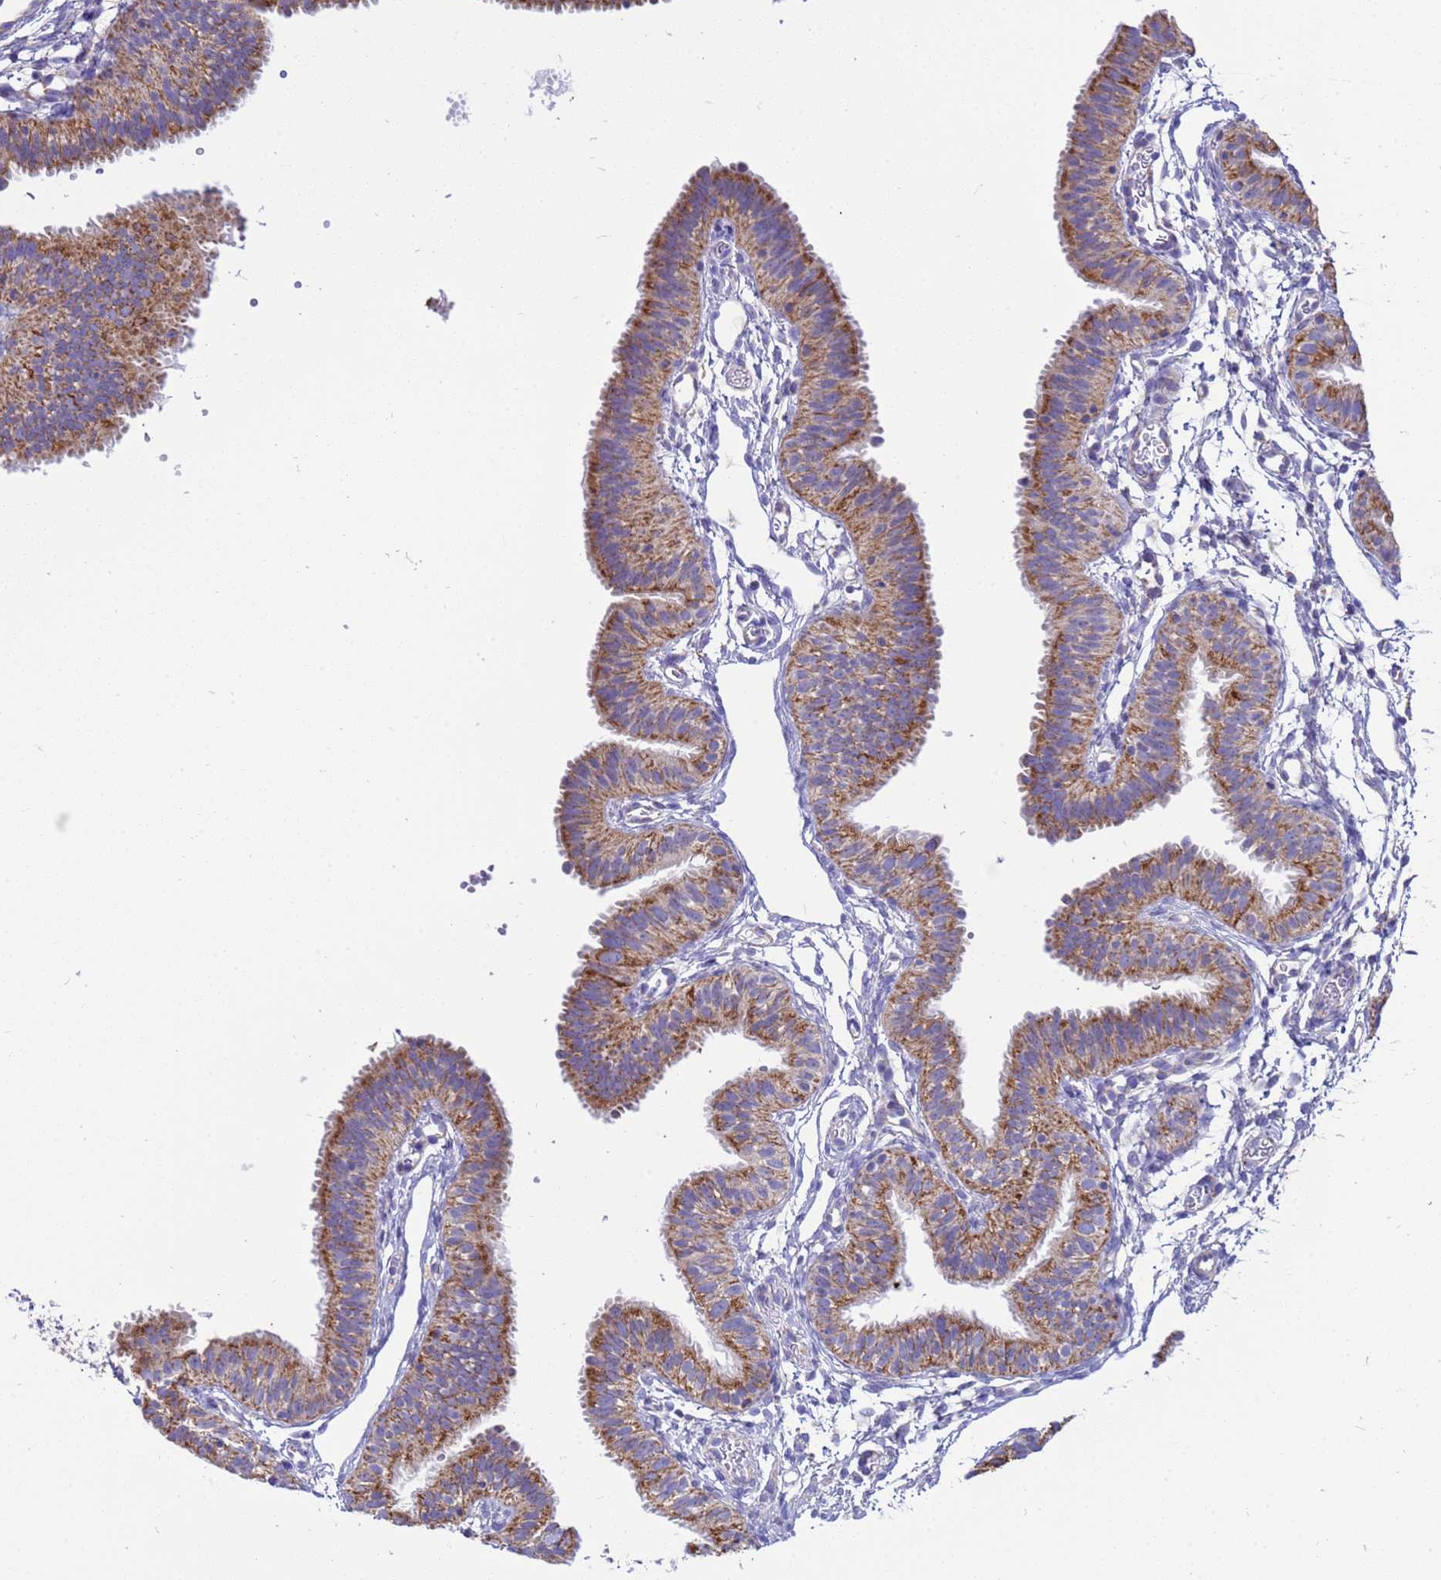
{"staining": {"intensity": "strong", "quantity": "25%-75%", "location": "cytoplasmic/membranous"}, "tissue": "fallopian tube", "cell_type": "Glandular cells", "image_type": "normal", "snomed": [{"axis": "morphology", "description": "Normal tissue, NOS"}, {"axis": "topography", "description": "Fallopian tube"}], "caption": "A high amount of strong cytoplasmic/membranous staining is appreciated in approximately 25%-75% of glandular cells in unremarkable fallopian tube.", "gene": "RNF165", "patient": {"sex": "female", "age": 35}}